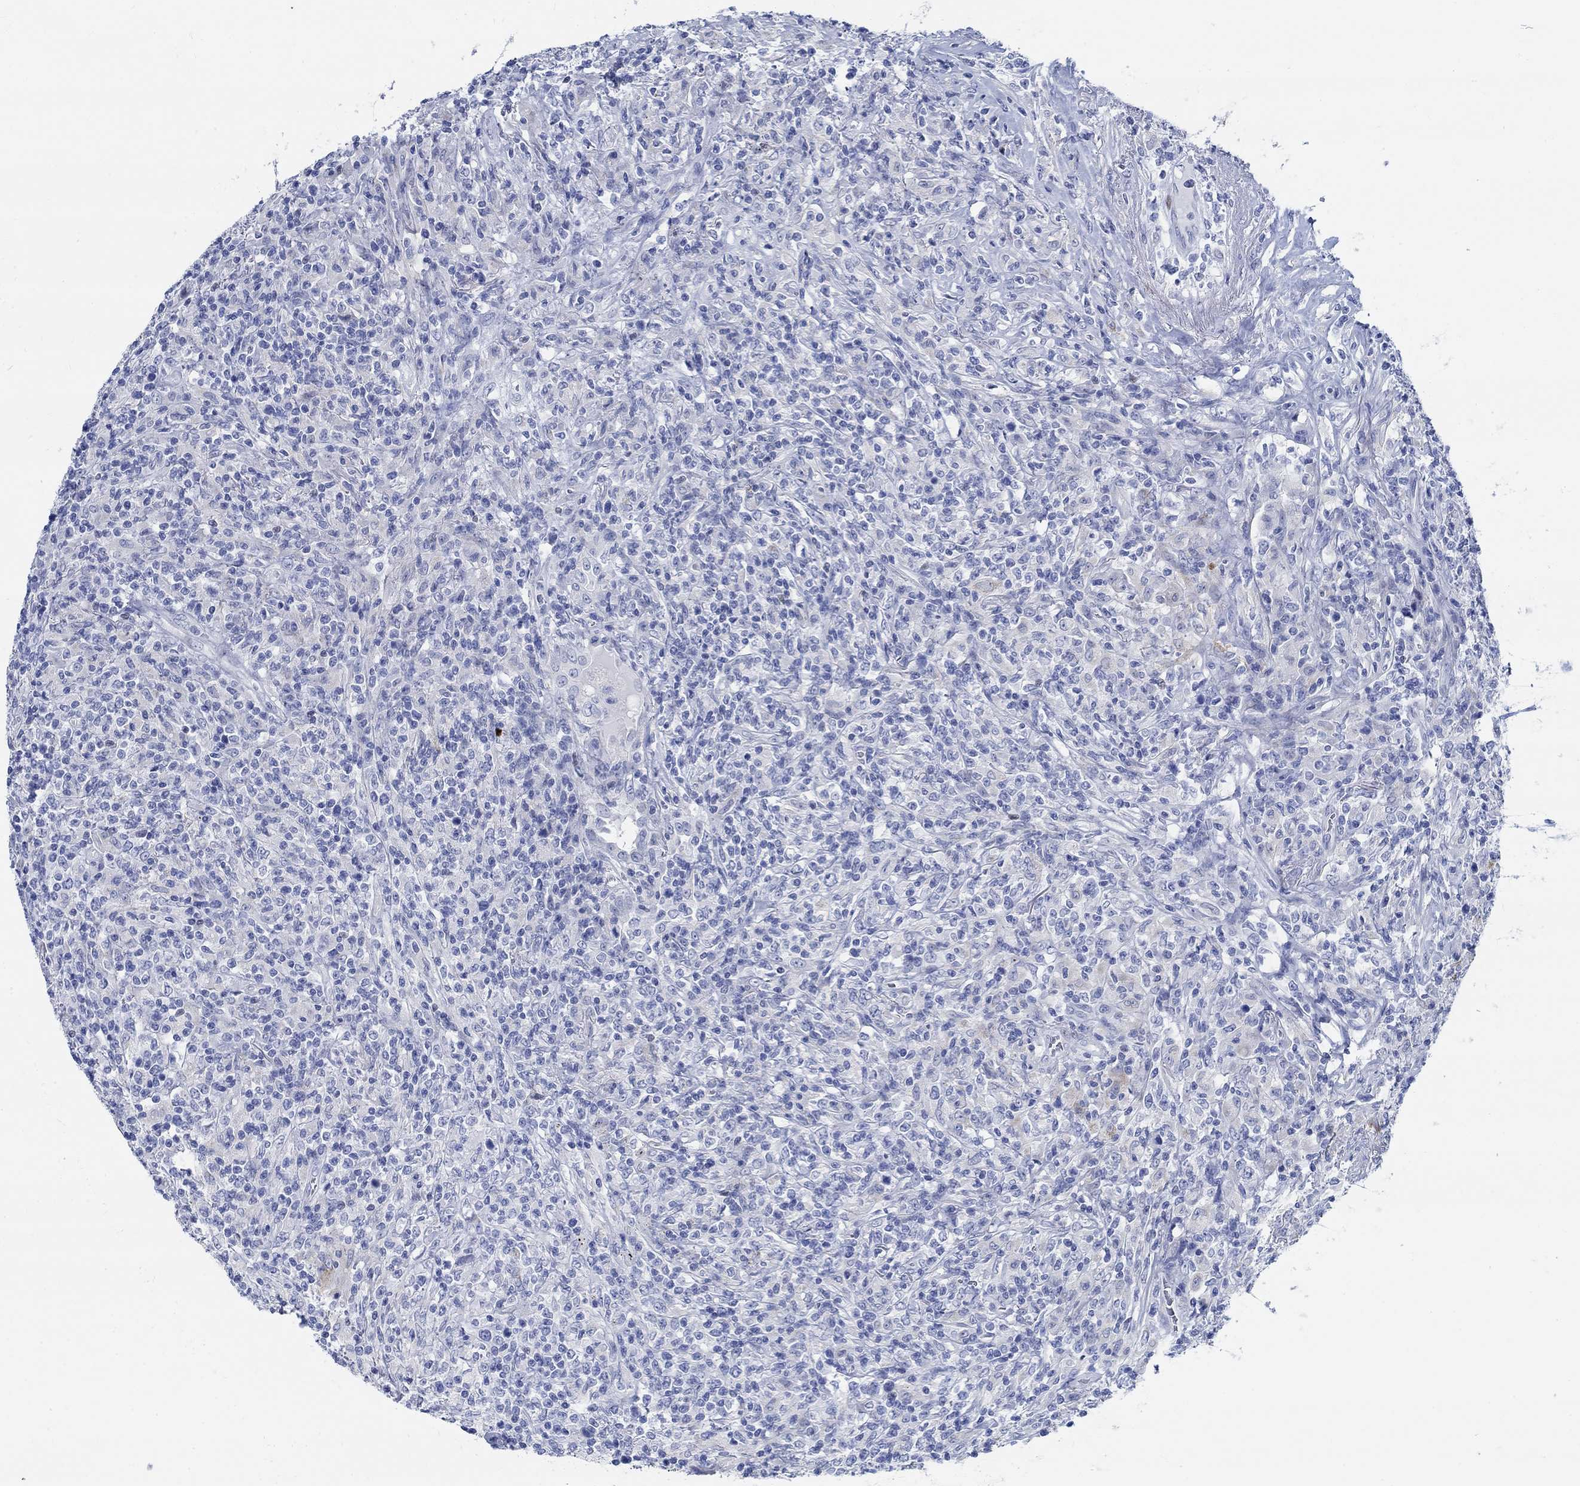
{"staining": {"intensity": "negative", "quantity": "none", "location": "none"}, "tissue": "lymphoma", "cell_type": "Tumor cells", "image_type": "cancer", "snomed": [{"axis": "morphology", "description": "Malignant lymphoma, non-Hodgkin's type, High grade"}, {"axis": "topography", "description": "Lung"}], "caption": "Protein analysis of high-grade malignant lymphoma, non-Hodgkin's type displays no significant positivity in tumor cells.", "gene": "RBM20", "patient": {"sex": "male", "age": 79}}